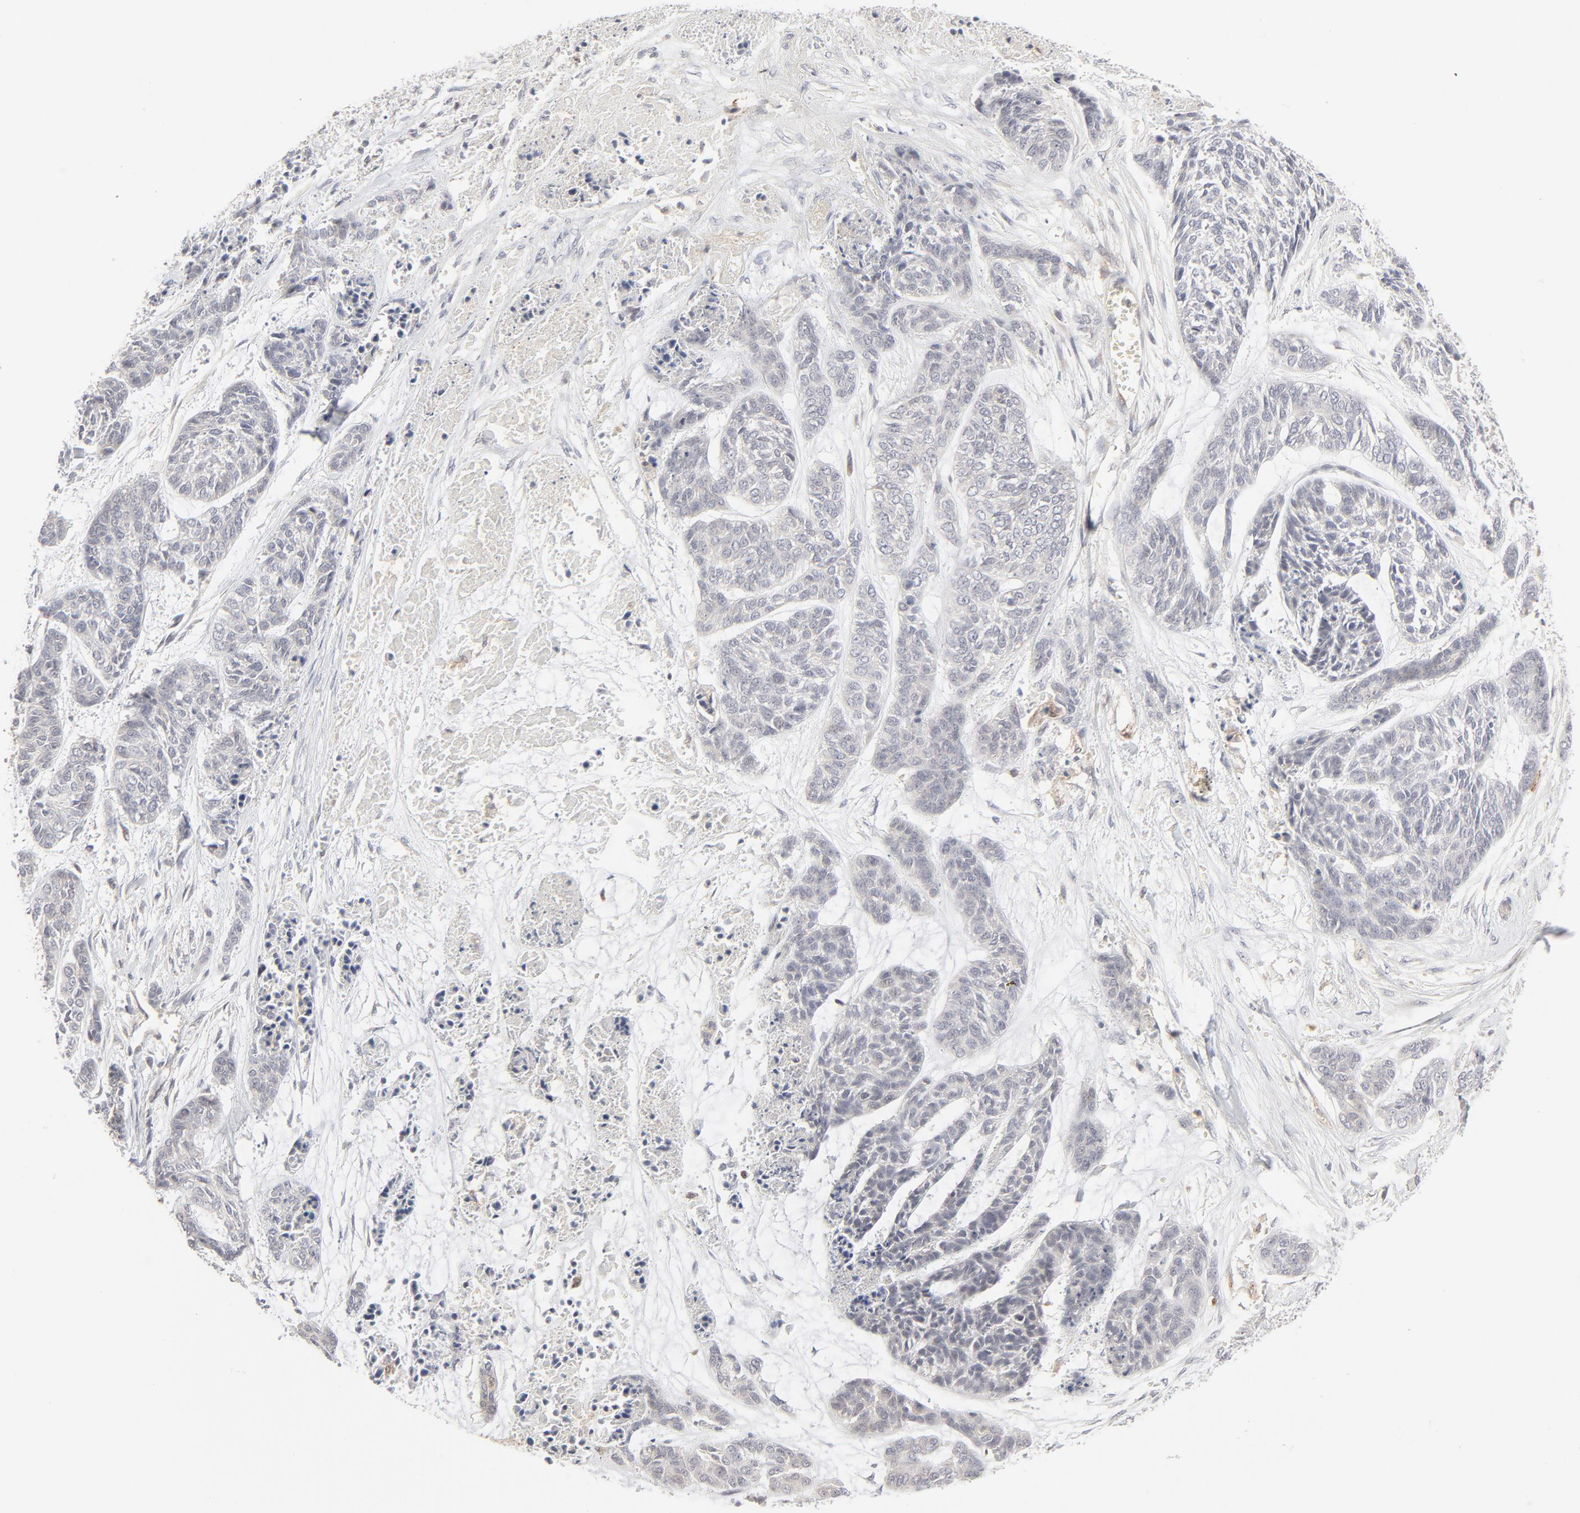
{"staining": {"intensity": "negative", "quantity": "none", "location": "none"}, "tissue": "skin cancer", "cell_type": "Tumor cells", "image_type": "cancer", "snomed": [{"axis": "morphology", "description": "Basal cell carcinoma"}, {"axis": "topography", "description": "Skin"}], "caption": "Basal cell carcinoma (skin) was stained to show a protein in brown. There is no significant positivity in tumor cells.", "gene": "RAB5C", "patient": {"sex": "female", "age": 64}}